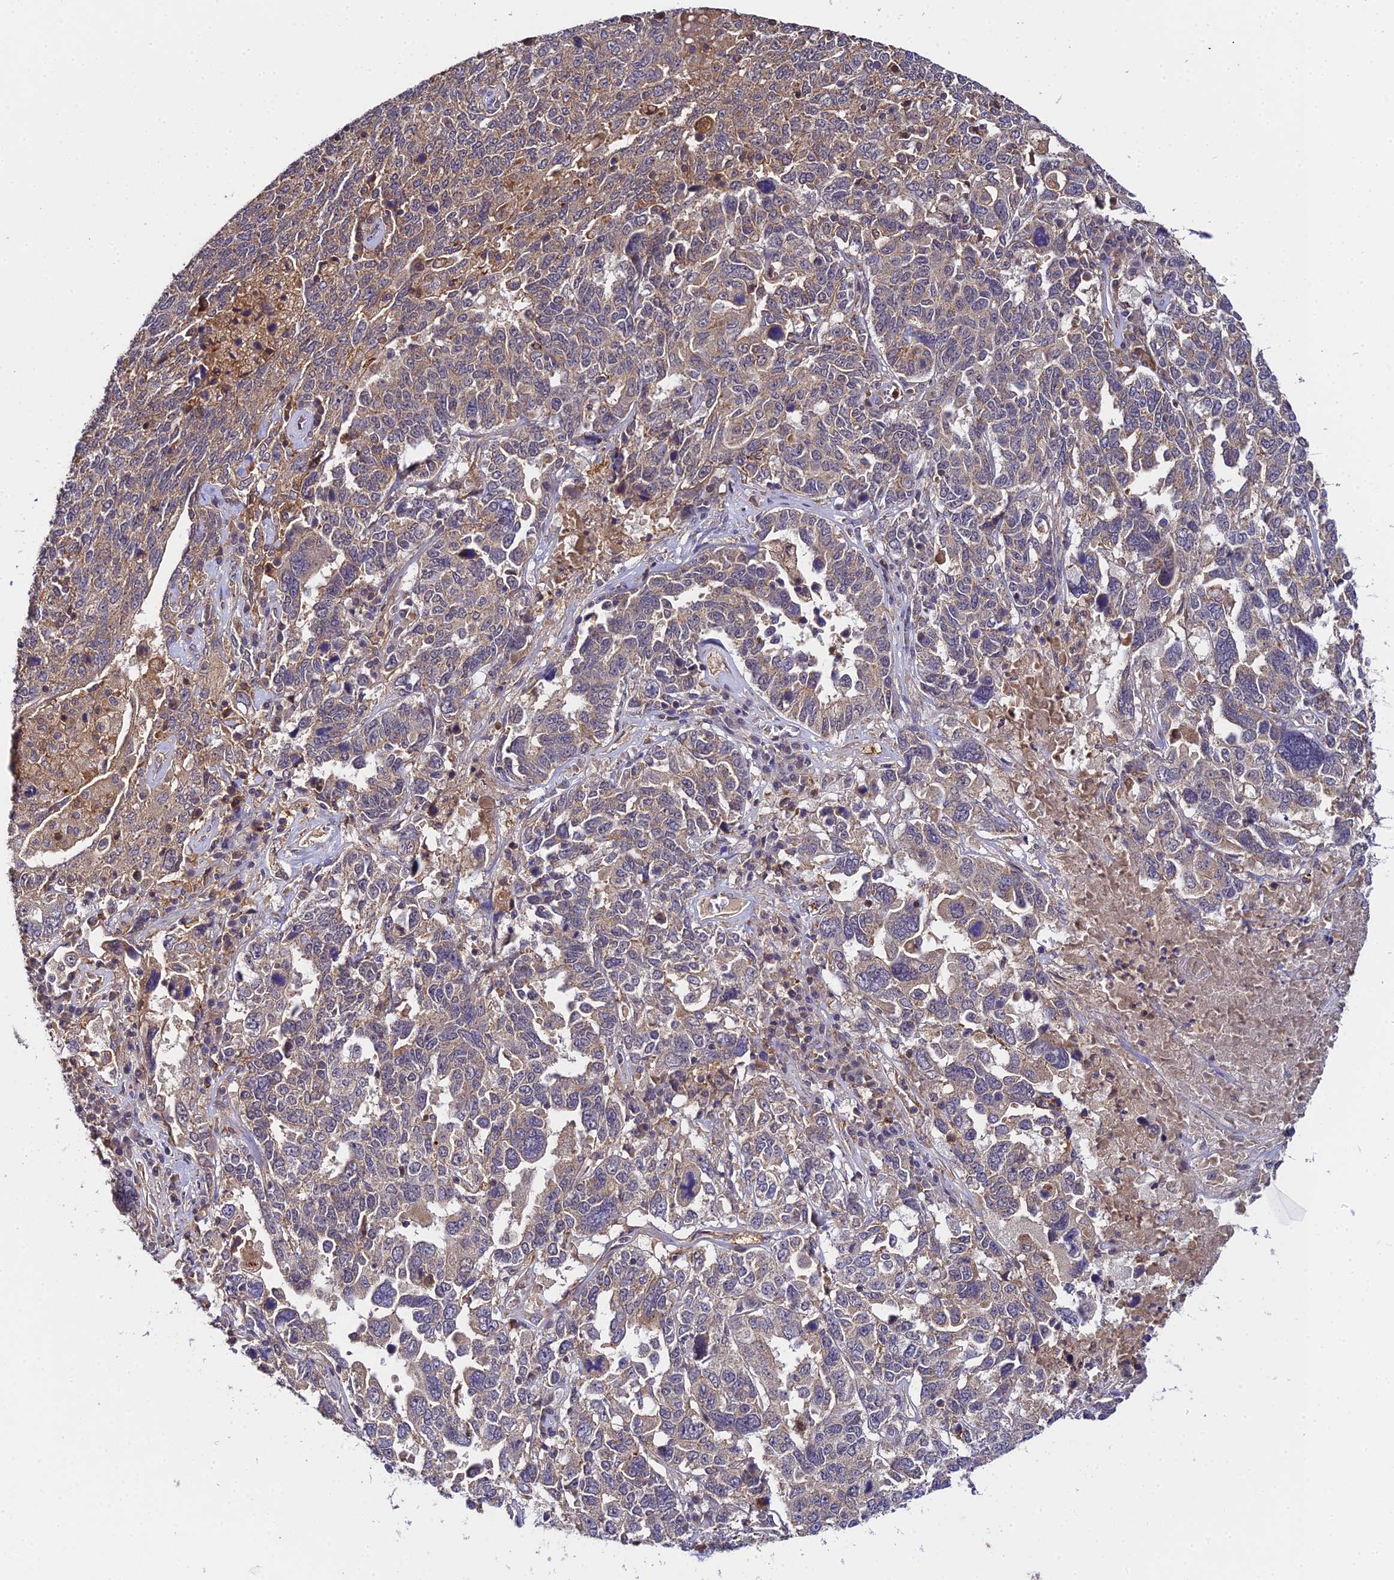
{"staining": {"intensity": "weak", "quantity": "25%-75%", "location": "cytoplasmic/membranous"}, "tissue": "ovarian cancer", "cell_type": "Tumor cells", "image_type": "cancer", "snomed": [{"axis": "morphology", "description": "Carcinoma, endometroid"}, {"axis": "topography", "description": "Ovary"}], "caption": "Approximately 25%-75% of tumor cells in human ovarian cancer show weak cytoplasmic/membranous protein staining as visualized by brown immunohistochemical staining.", "gene": "ZBED8", "patient": {"sex": "female", "age": 62}}